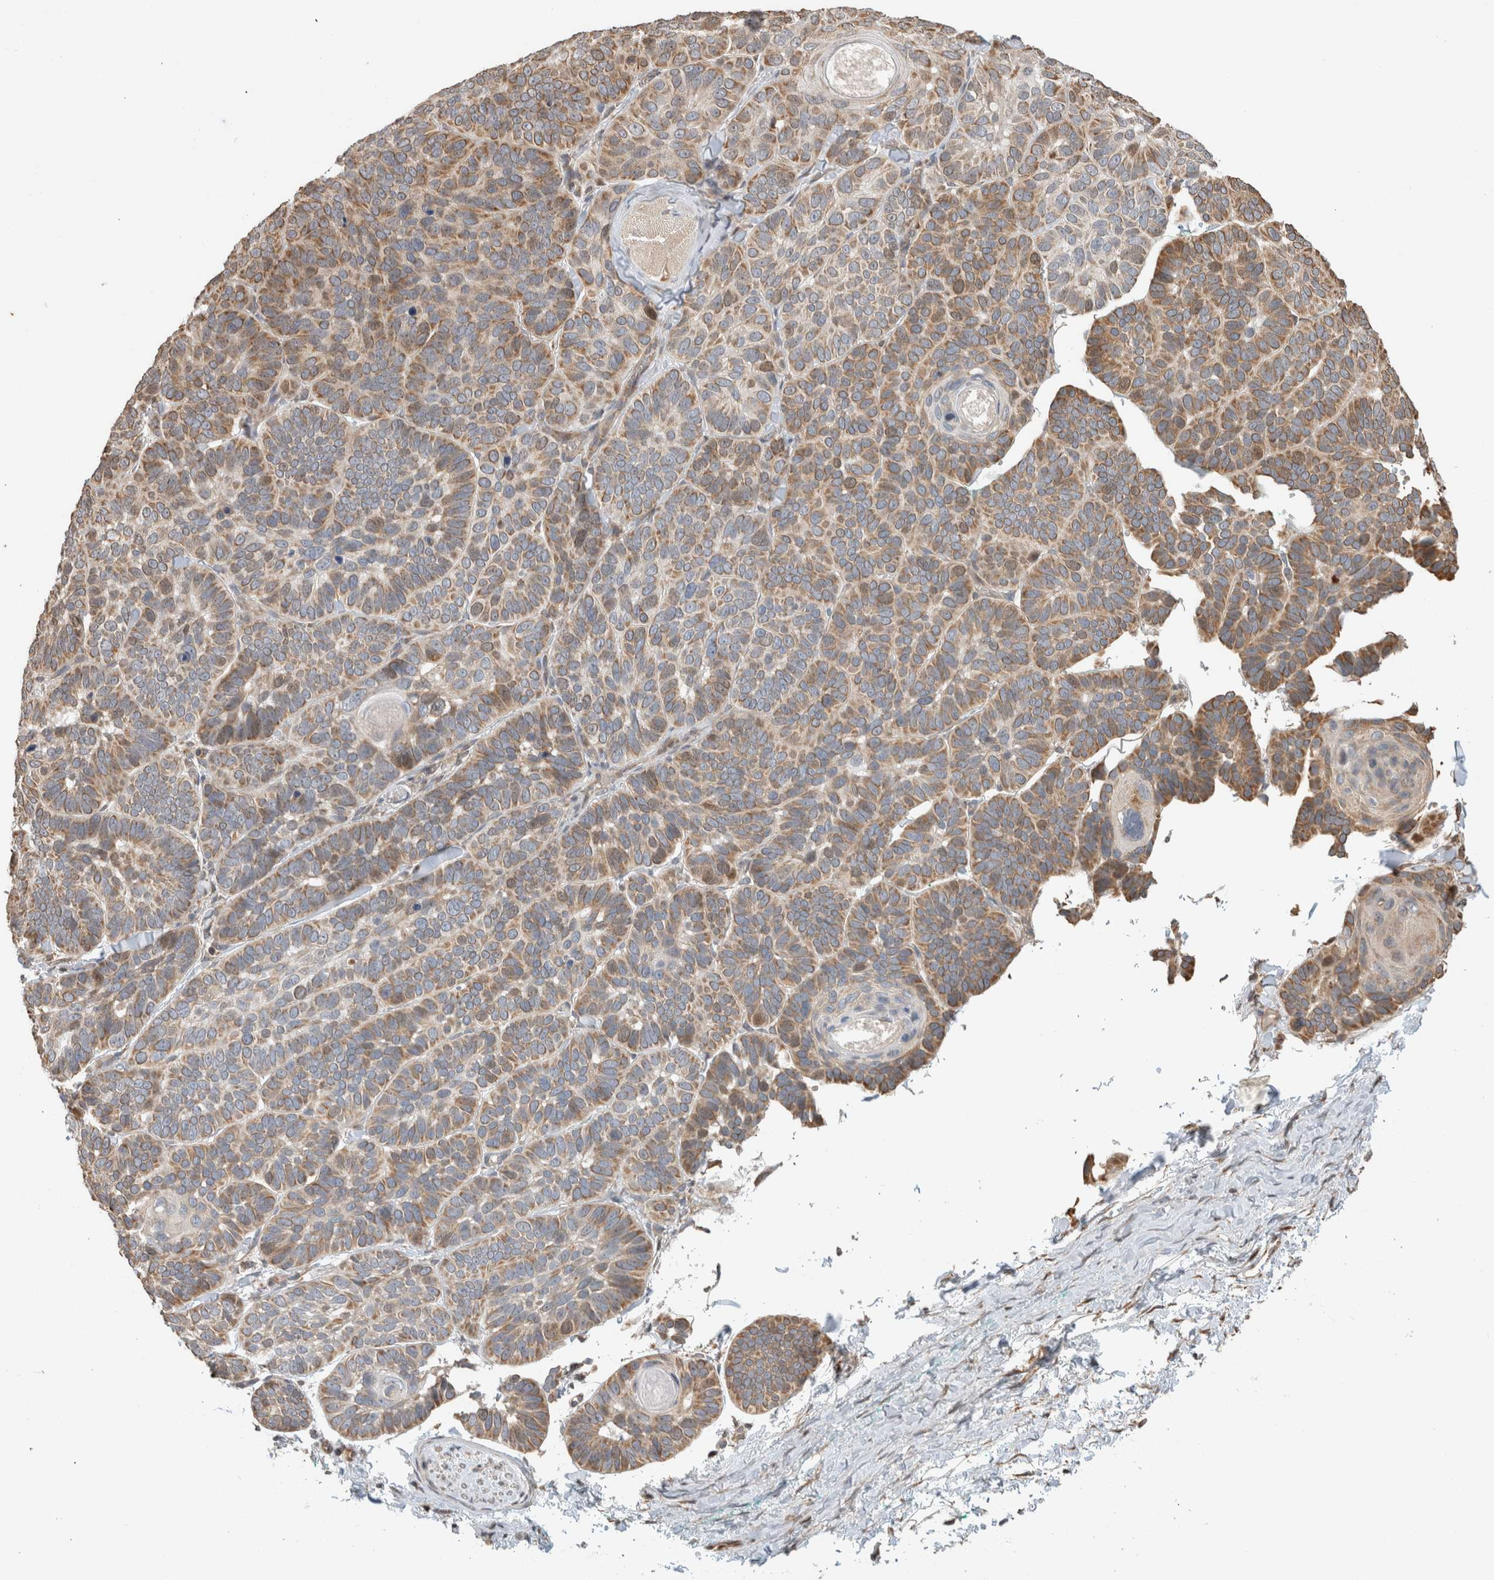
{"staining": {"intensity": "moderate", "quantity": ">75%", "location": "cytoplasmic/membranous"}, "tissue": "skin cancer", "cell_type": "Tumor cells", "image_type": "cancer", "snomed": [{"axis": "morphology", "description": "Basal cell carcinoma"}, {"axis": "topography", "description": "Skin"}], "caption": "Tumor cells reveal medium levels of moderate cytoplasmic/membranous expression in about >75% of cells in human skin basal cell carcinoma. The protein of interest is stained brown, and the nuclei are stained in blue (DAB IHC with brightfield microscopy, high magnification).", "gene": "GINS4", "patient": {"sex": "male", "age": 62}}